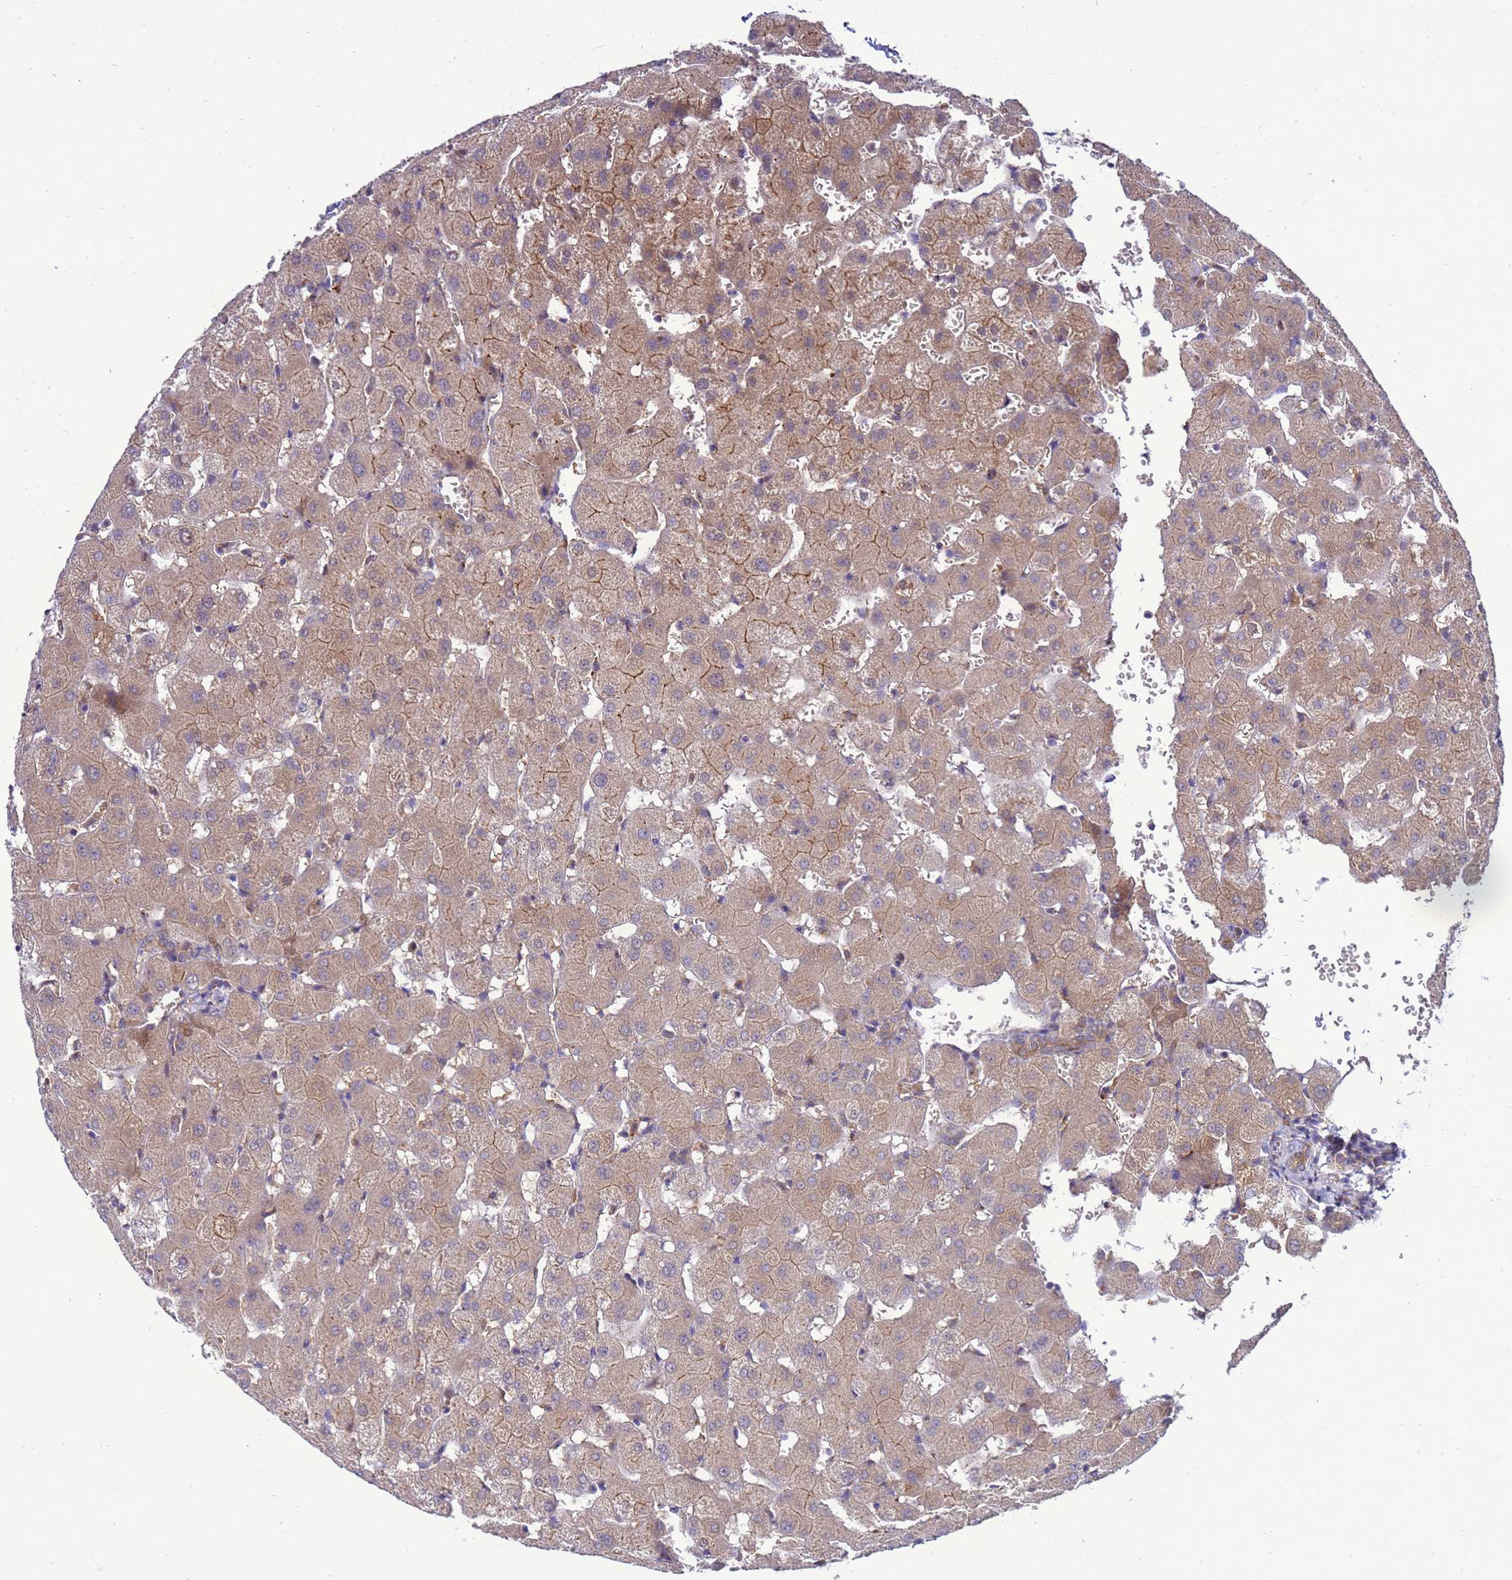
{"staining": {"intensity": "weak", "quantity": "25%-75%", "location": "cytoplasmic/membranous"}, "tissue": "liver", "cell_type": "Cholangiocytes", "image_type": "normal", "snomed": [{"axis": "morphology", "description": "Normal tissue, NOS"}, {"axis": "topography", "description": "Liver"}], "caption": "High-magnification brightfield microscopy of normal liver stained with DAB (3,3'-diaminobenzidine) (brown) and counterstained with hematoxylin (blue). cholangiocytes exhibit weak cytoplasmic/membranous positivity is appreciated in about25%-75% of cells.", "gene": "EIF4EBP3", "patient": {"sex": "female", "age": 63}}